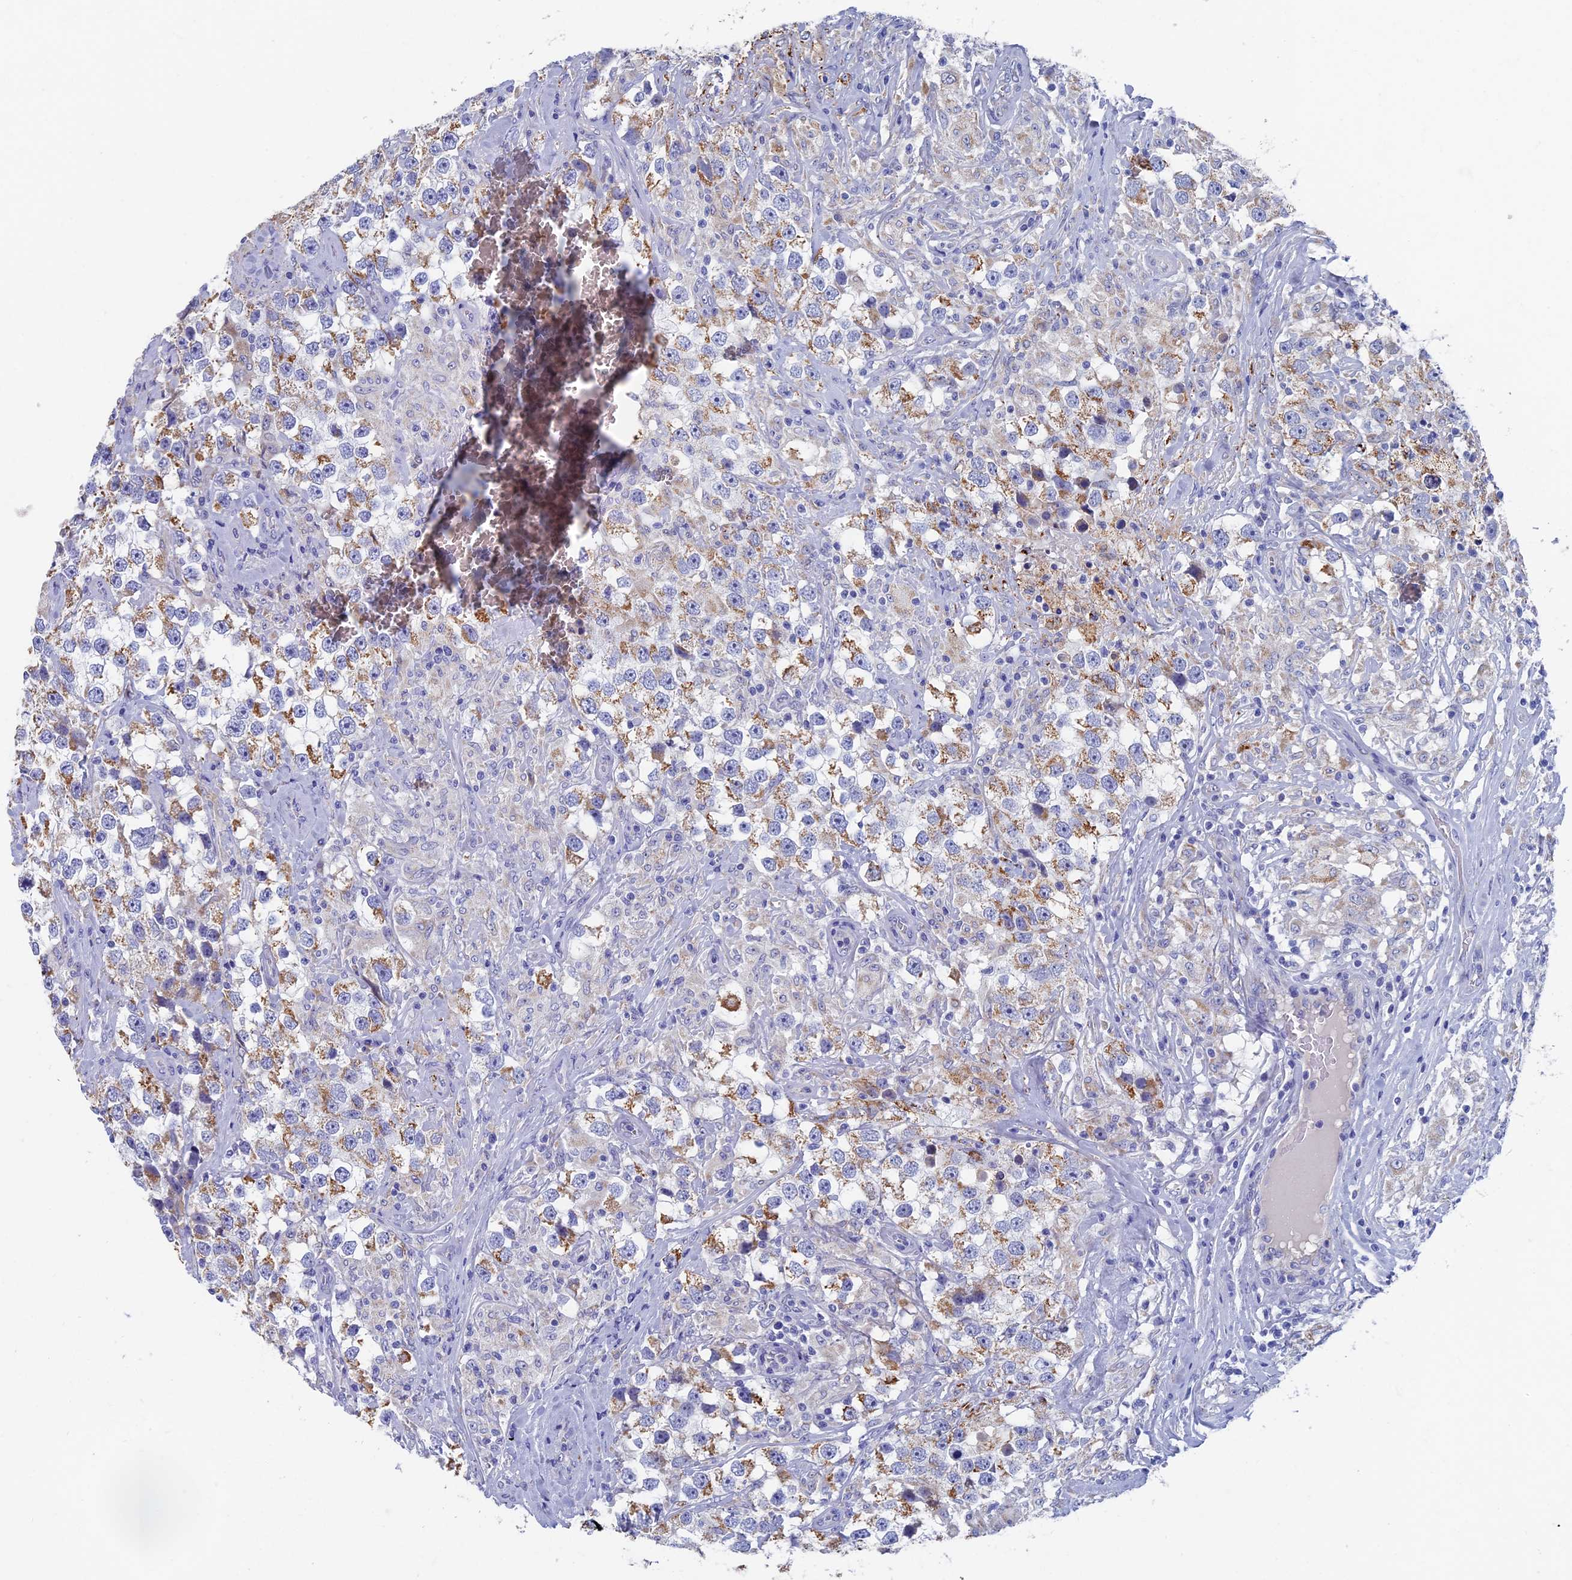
{"staining": {"intensity": "moderate", "quantity": "25%-75%", "location": "cytoplasmic/membranous"}, "tissue": "testis cancer", "cell_type": "Tumor cells", "image_type": "cancer", "snomed": [{"axis": "morphology", "description": "Seminoma, NOS"}, {"axis": "topography", "description": "Testis"}], "caption": "Immunohistochemistry histopathology image of testis cancer (seminoma) stained for a protein (brown), which displays medium levels of moderate cytoplasmic/membranous staining in about 25%-75% of tumor cells.", "gene": "OAT", "patient": {"sex": "male", "age": 46}}